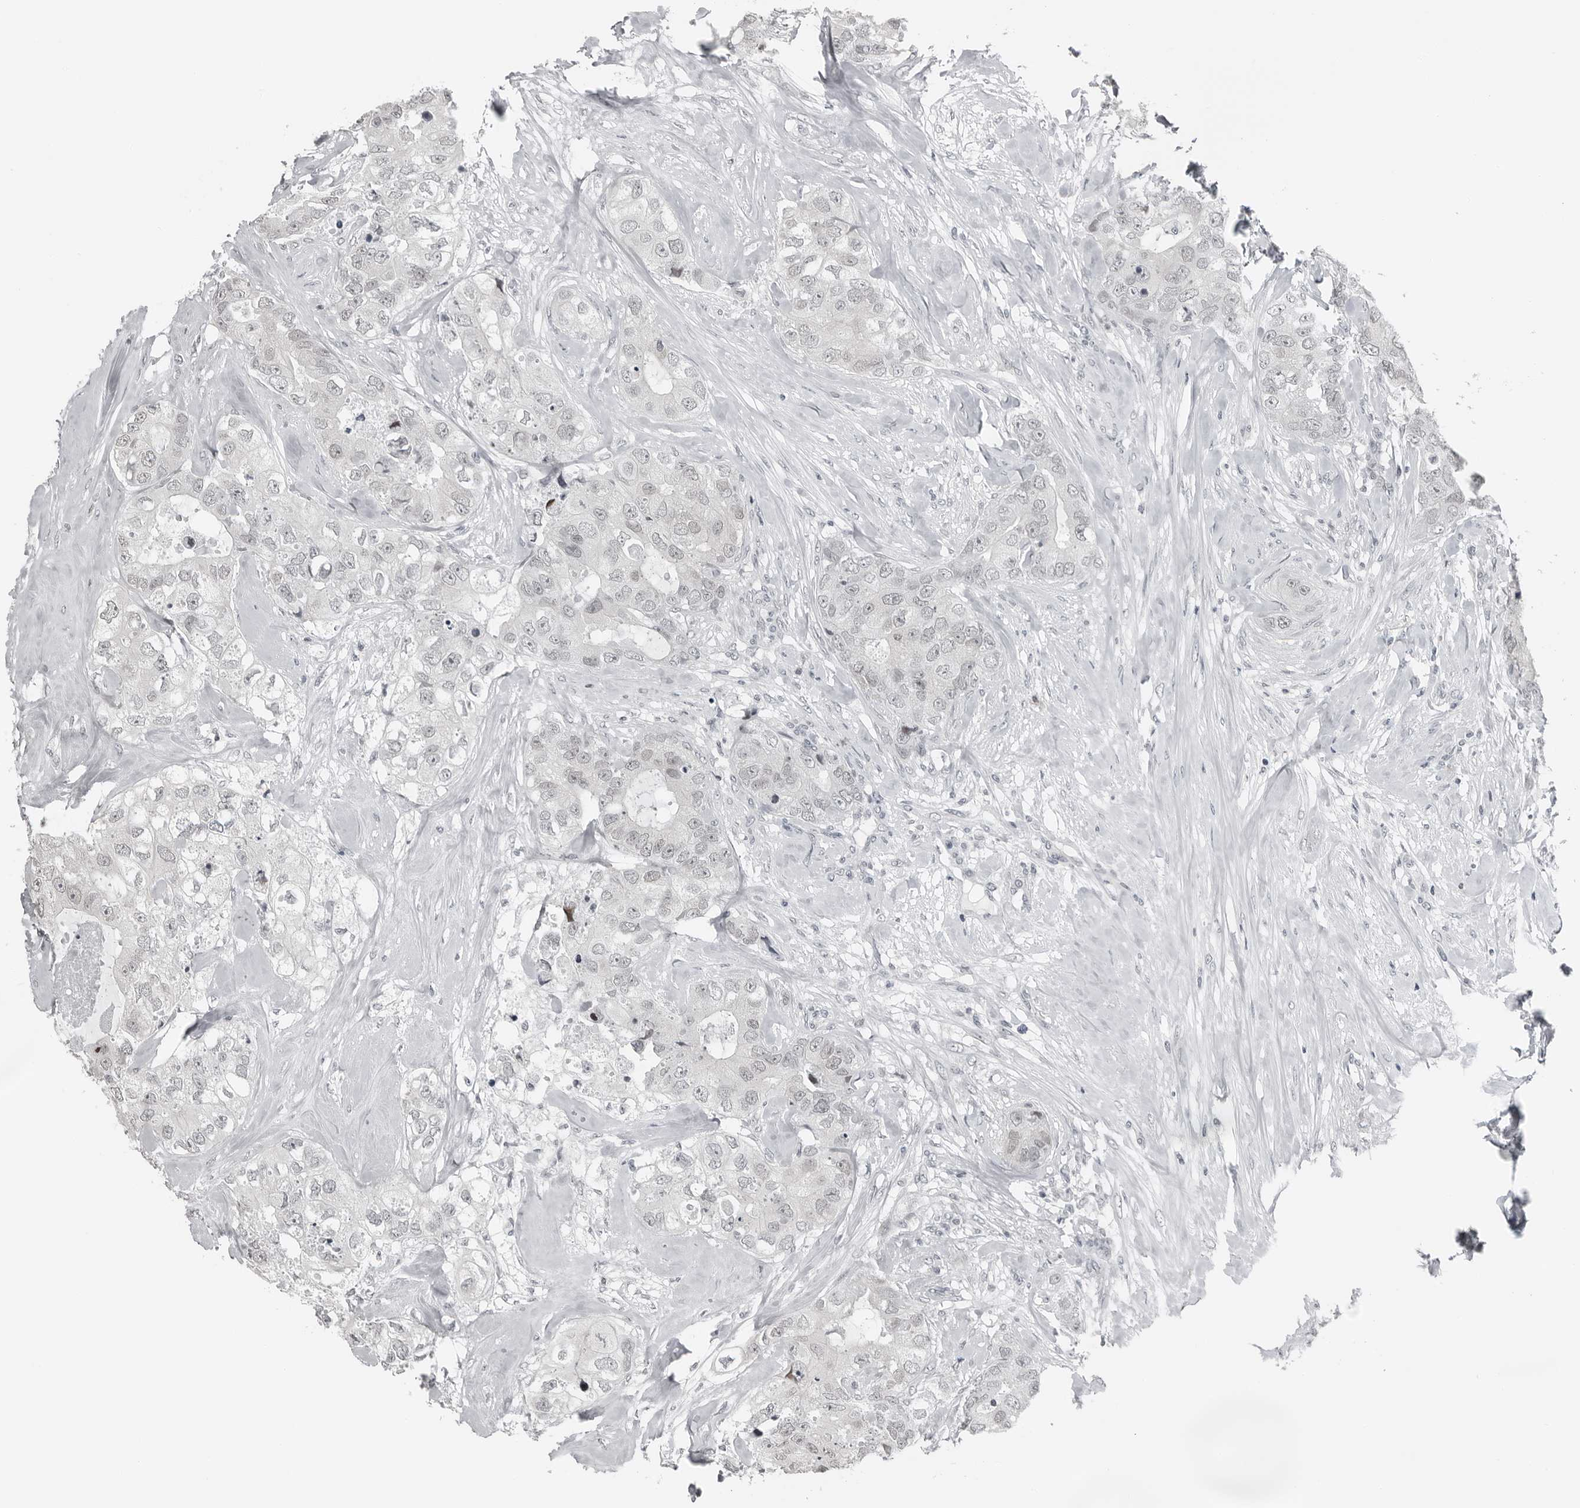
{"staining": {"intensity": "negative", "quantity": "none", "location": "none"}, "tissue": "breast cancer", "cell_type": "Tumor cells", "image_type": "cancer", "snomed": [{"axis": "morphology", "description": "Duct carcinoma"}, {"axis": "topography", "description": "Breast"}], "caption": "IHC of human breast cancer demonstrates no expression in tumor cells.", "gene": "PPP1R42", "patient": {"sex": "female", "age": 62}}